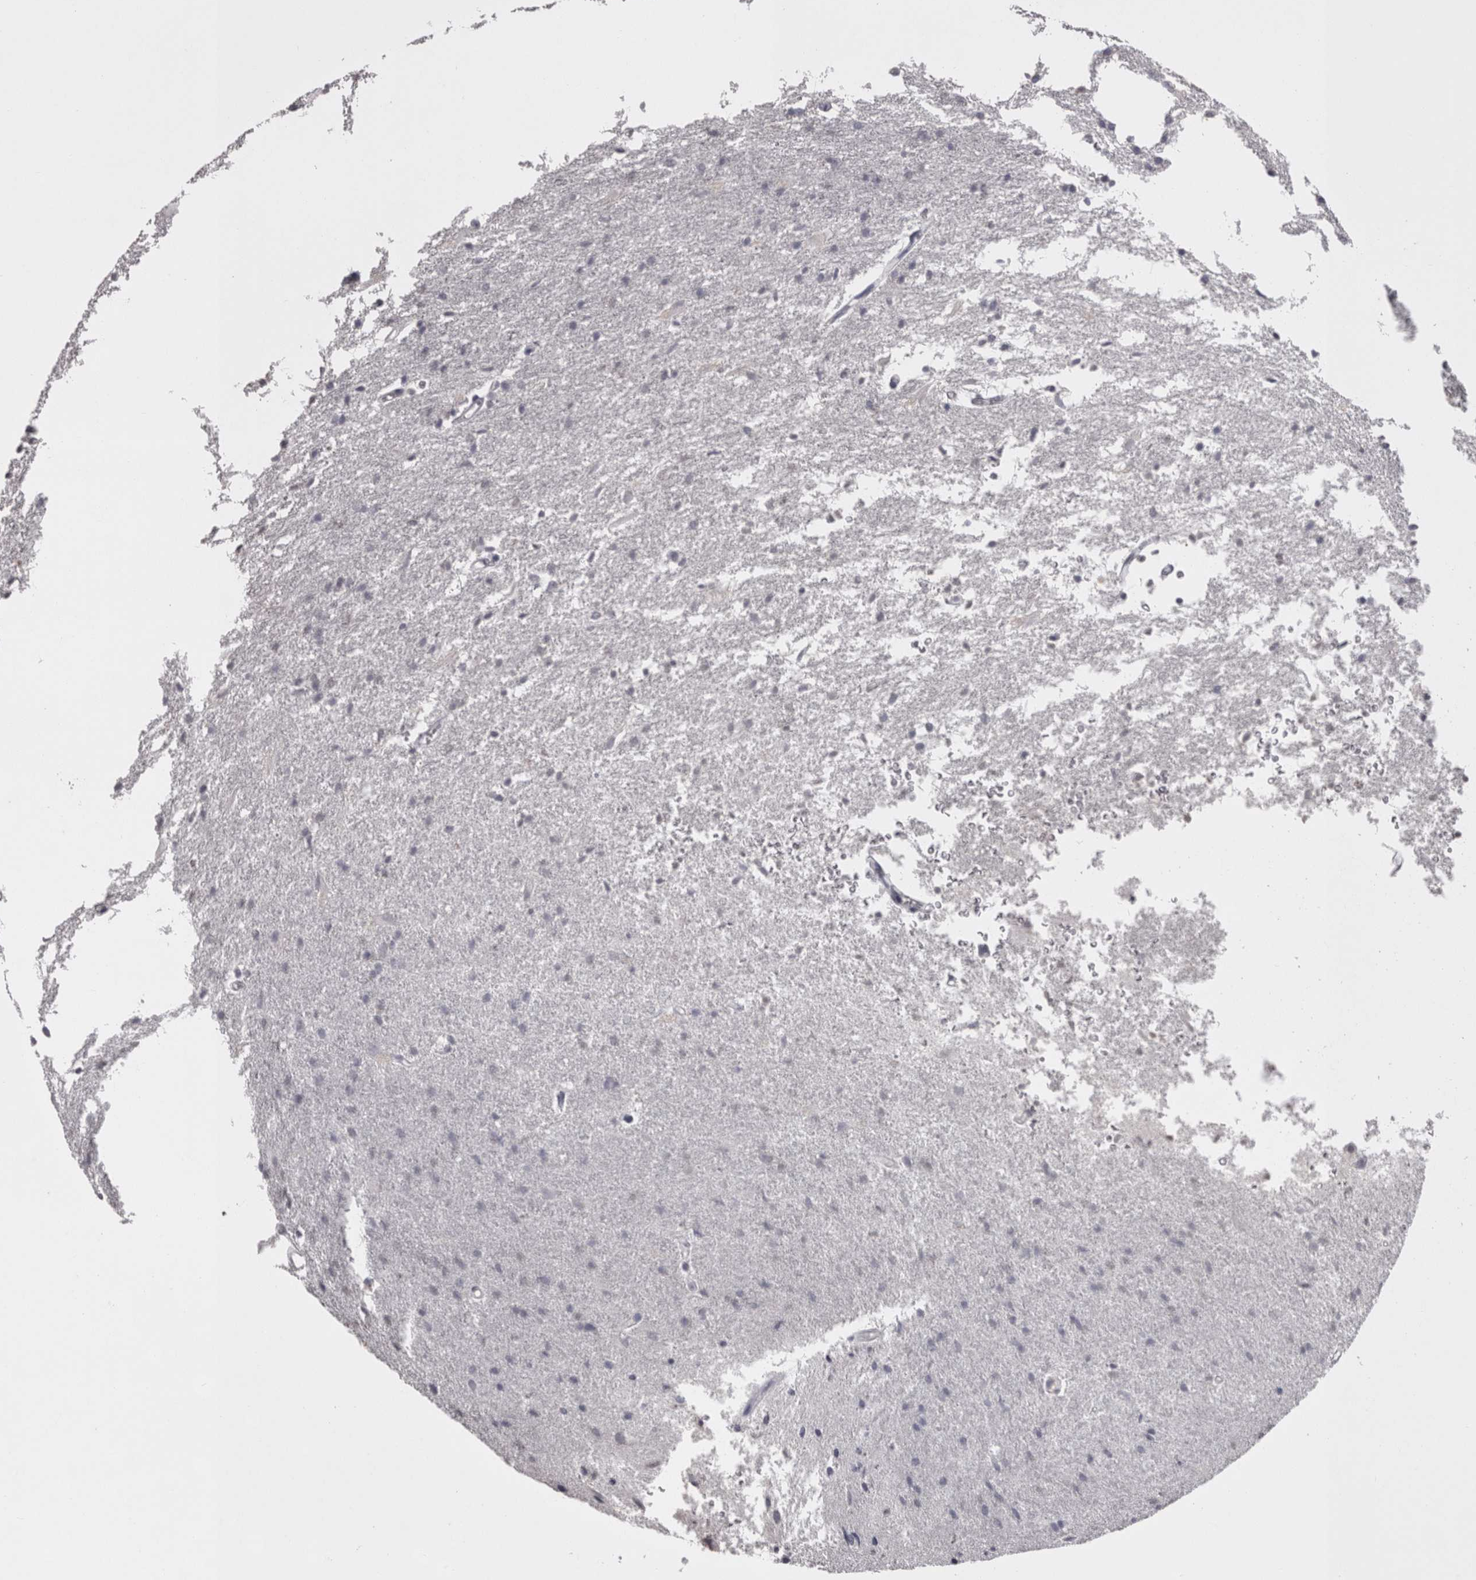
{"staining": {"intensity": "negative", "quantity": "none", "location": "none"}, "tissue": "glioma", "cell_type": "Tumor cells", "image_type": "cancer", "snomed": [{"axis": "morphology", "description": "Normal tissue, NOS"}, {"axis": "morphology", "description": "Glioma, malignant, High grade"}, {"axis": "topography", "description": "Cerebral cortex"}], "caption": "Immunohistochemistry (IHC) of malignant glioma (high-grade) demonstrates no expression in tumor cells.", "gene": "LAX1", "patient": {"sex": "male", "age": 77}}